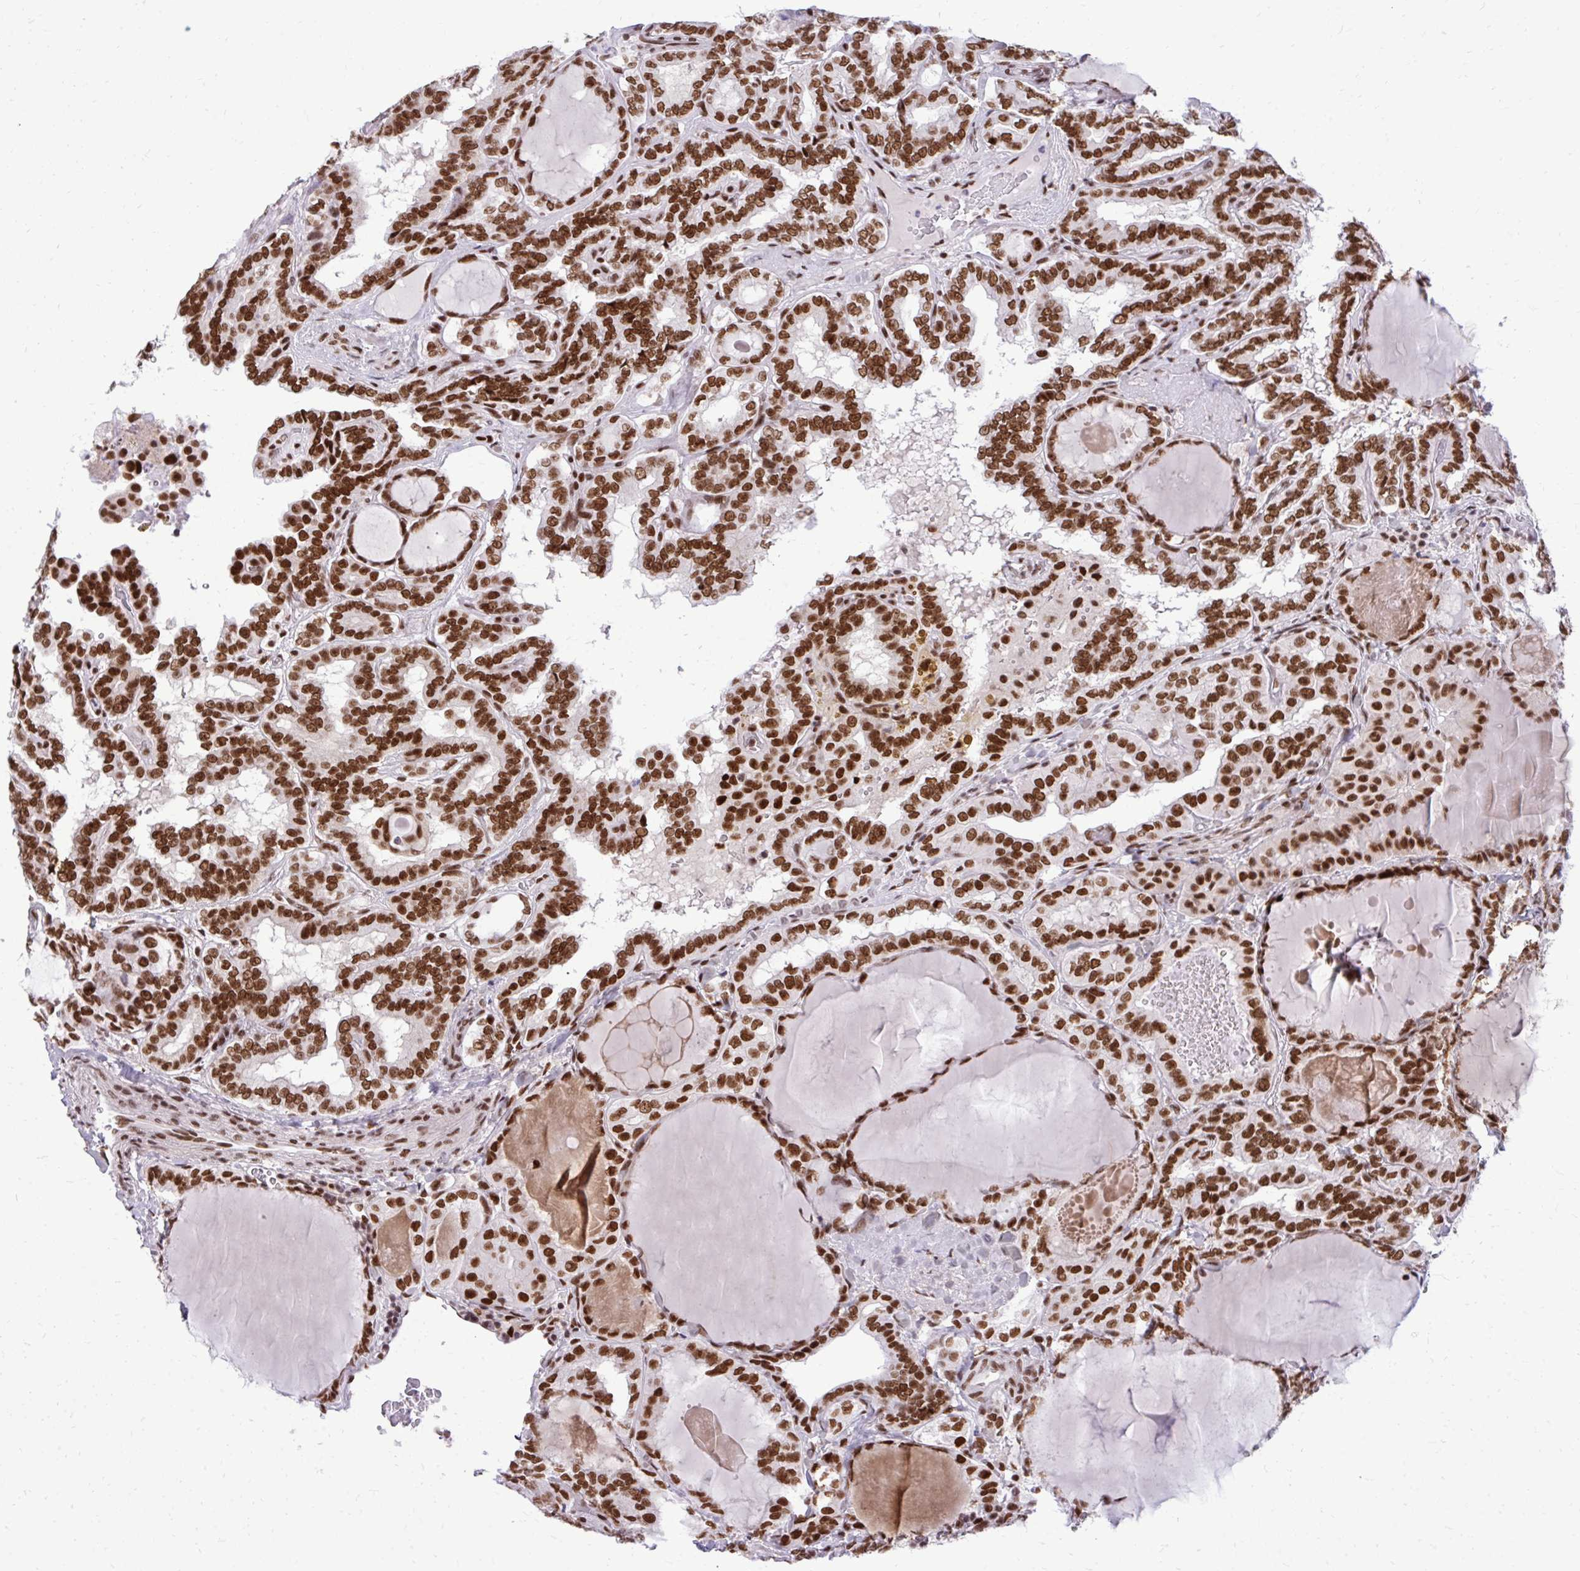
{"staining": {"intensity": "strong", "quantity": ">75%", "location": "nuclear"}, "tissue": "thyroid cancer", "cell_type": "Tumor cells", "image_type": "cancer", "snomed": [{"axis": "morphology", "description": "Papillary adenocarcinoma, NOS"}, {"axis": "topography", "description": "Thyroid gland"}], "caption": "IHC (DAB (3,3'-diaminobenzidine)) staining of thyroid papillary adenocarcinoma shows strong nuclear protein expression in approximately >75% of tumor cells.", "gene": "CDYL", "patient": {"sex": "female", "age": 46}}